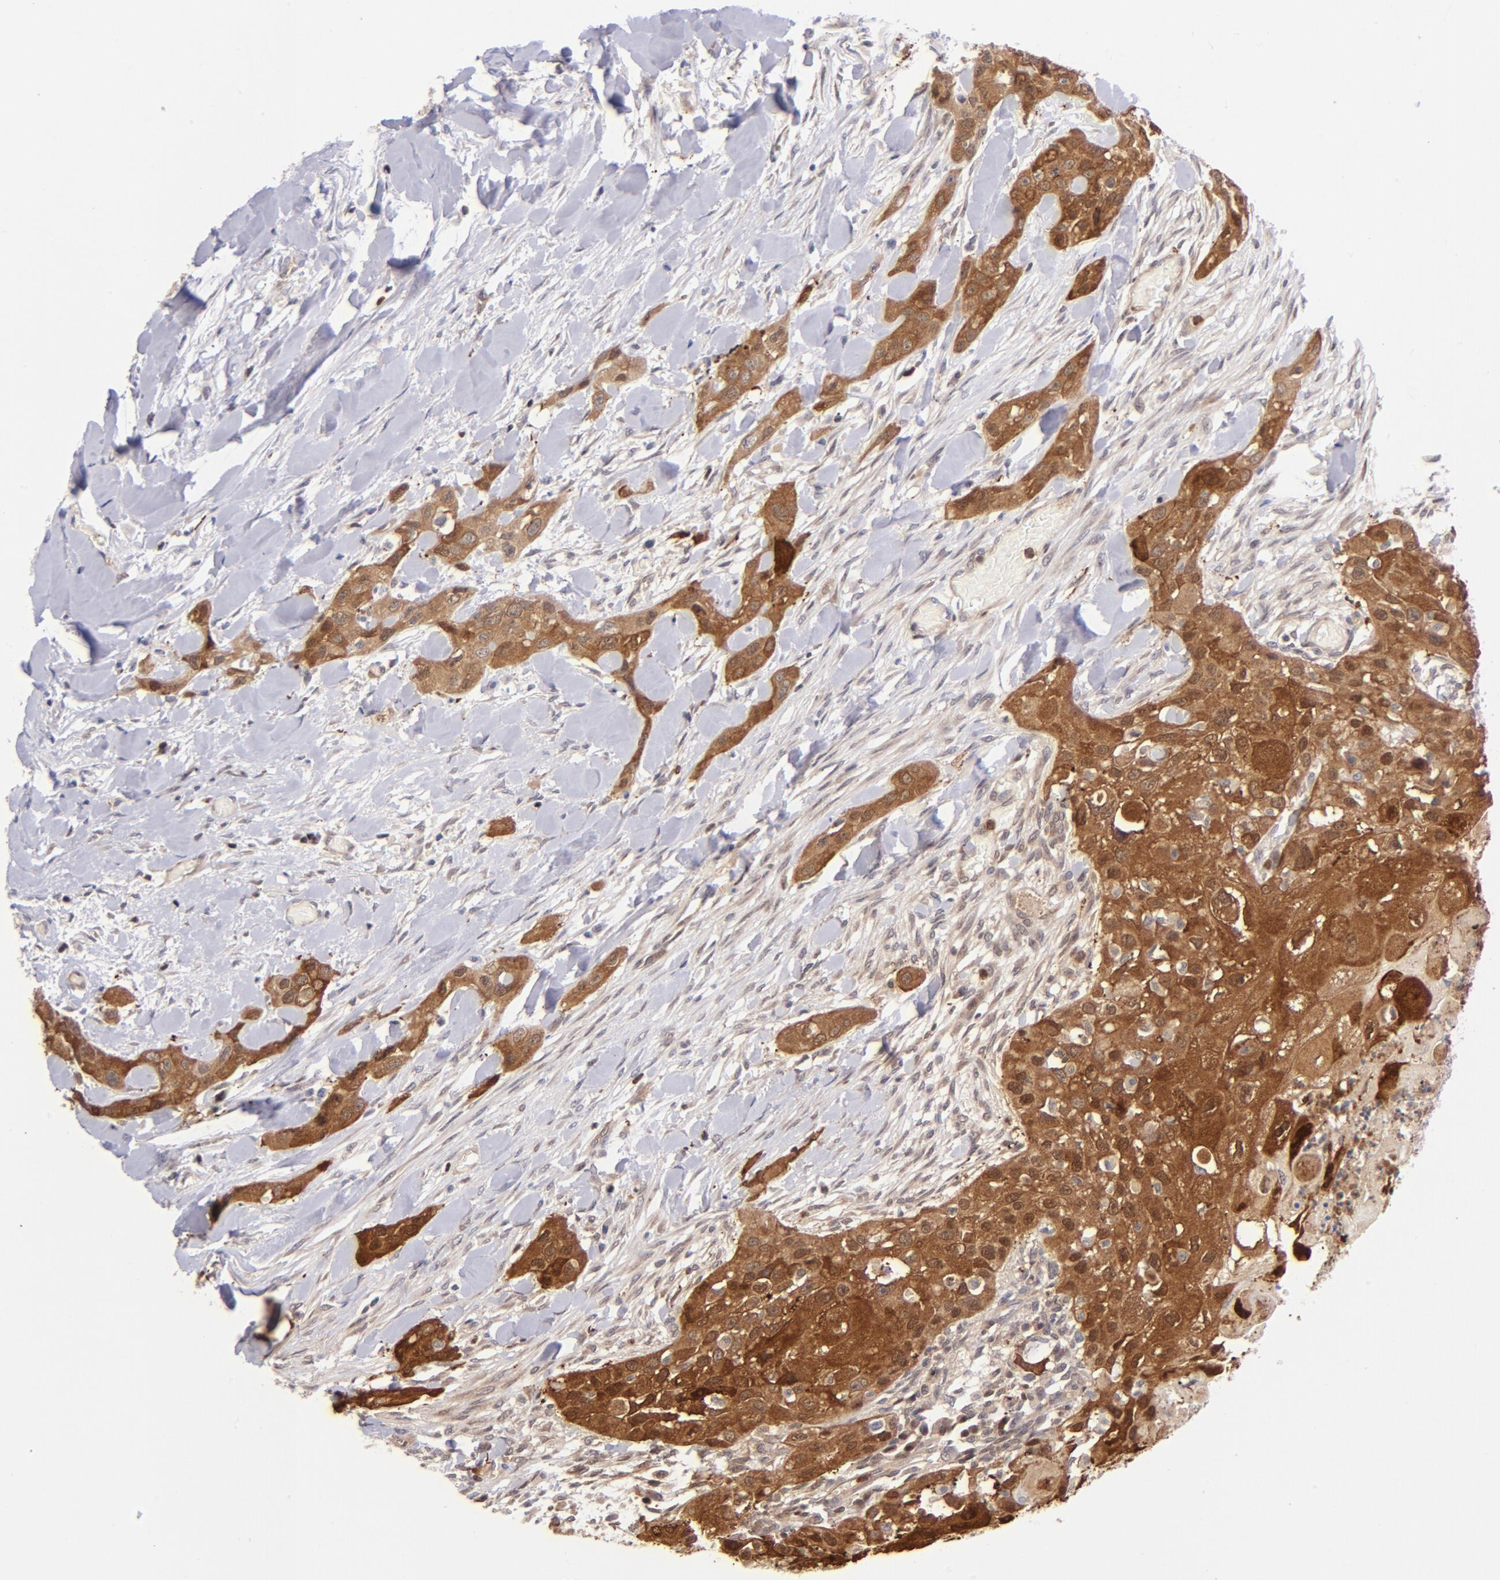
{"staining": {"intensity": "strong", "quantity": ">75%", "location": "cytoplasmic/membranous,nuclear"}, "tissue": "head and neck cancer", "cell_type": "Tumor cells", "image_type": "cancer", "snomed": [{"axis": "morphology", "description": "Neoplasm, malignant, NOS"}, {"axis": "topography", "description": "Salivary gland"}, {"axis": "topography", "description": "Head-Neck"}], "caption": "Head and neck malignant neoplasm stained with IHC shows strong cytoplasmic/membranous and nuclear staining in approximately >75% of tumor cells. Nuclei are stained in blue.", "gene": "YWHAB", "patient": {"sex": "male", "age": 43}}